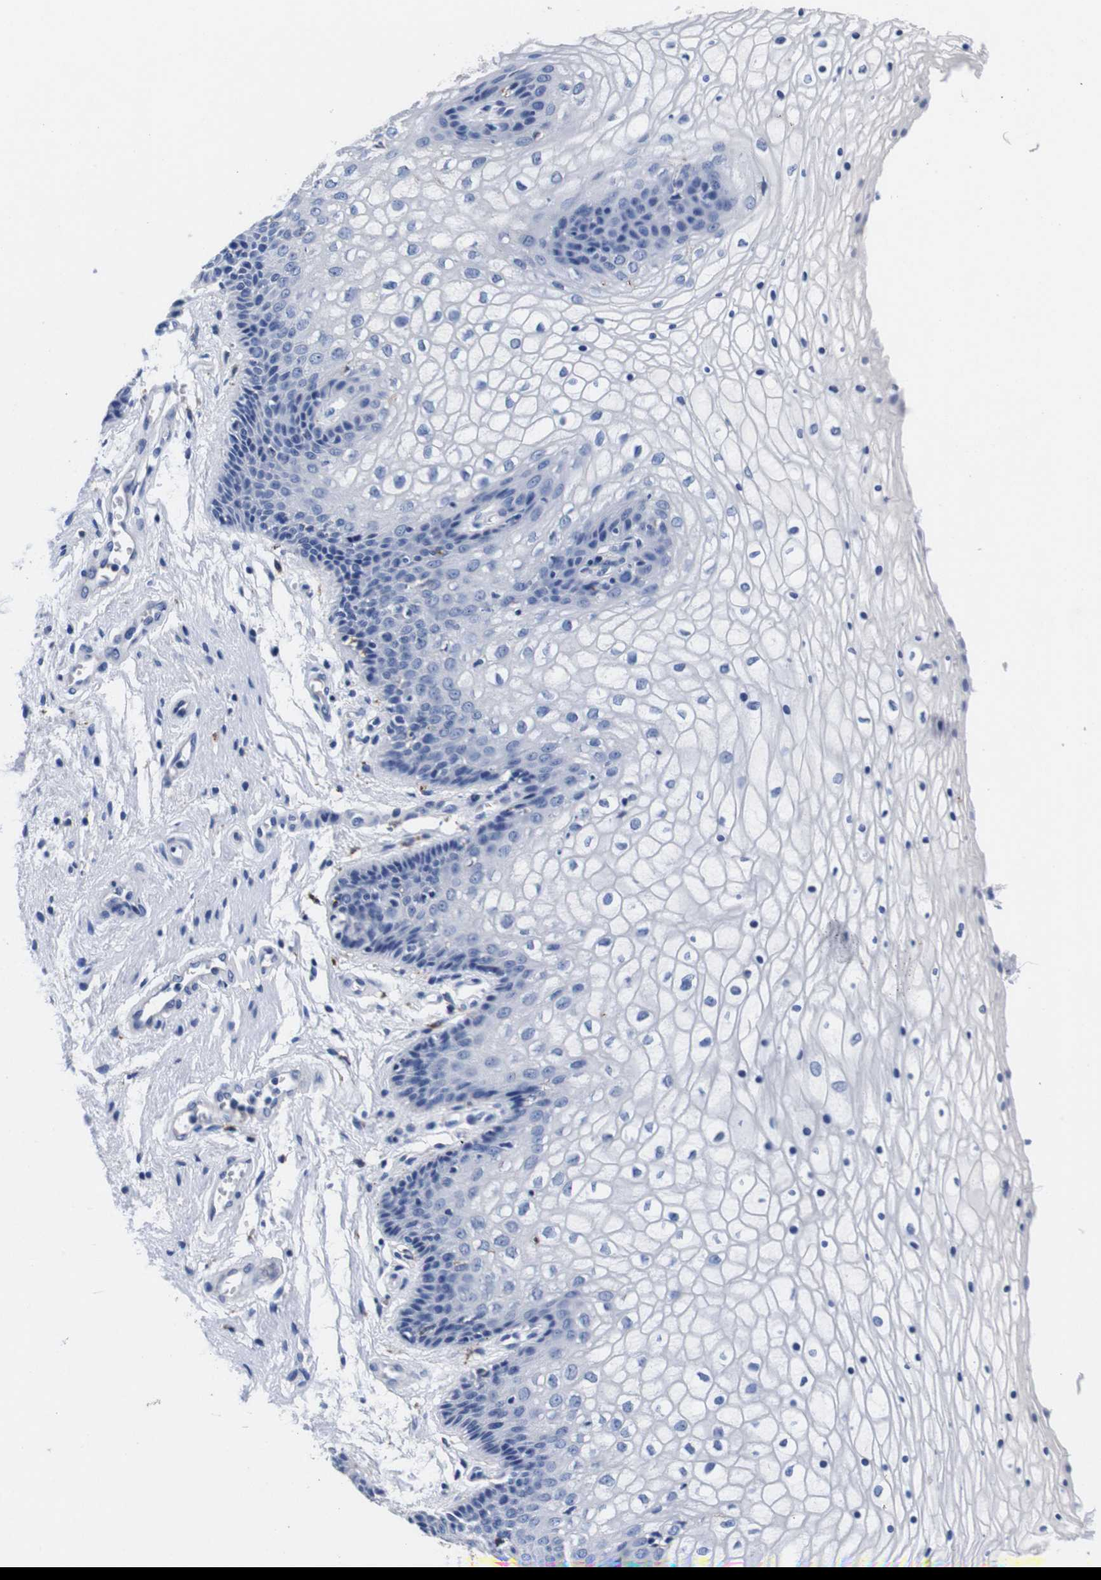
{"staining": {"intensity": "negative", "quantity": "none", "location": "none"}, "tissue": "vagina", "cell_type": "Squamous epithelial cells", "image_type": "normal", "snomed": [{"axis": "morphology", "description": "Normal tissue, NOS"}, {"axis": "topography", "description": "Vagina"}], "caption": "DAB (3,3'-diaminobenzidine) immunohistochemical staining of benign vagina shows no significant expression in squamous epithelial cells. The staining was performed using DAB to visualize the protein expression in brown, while the nuclei were stained in blue with hematoxylin (Magnification: 20x).", "gene": "ENSG00000248993", "patient": {"sex": "female", "age": 34}}